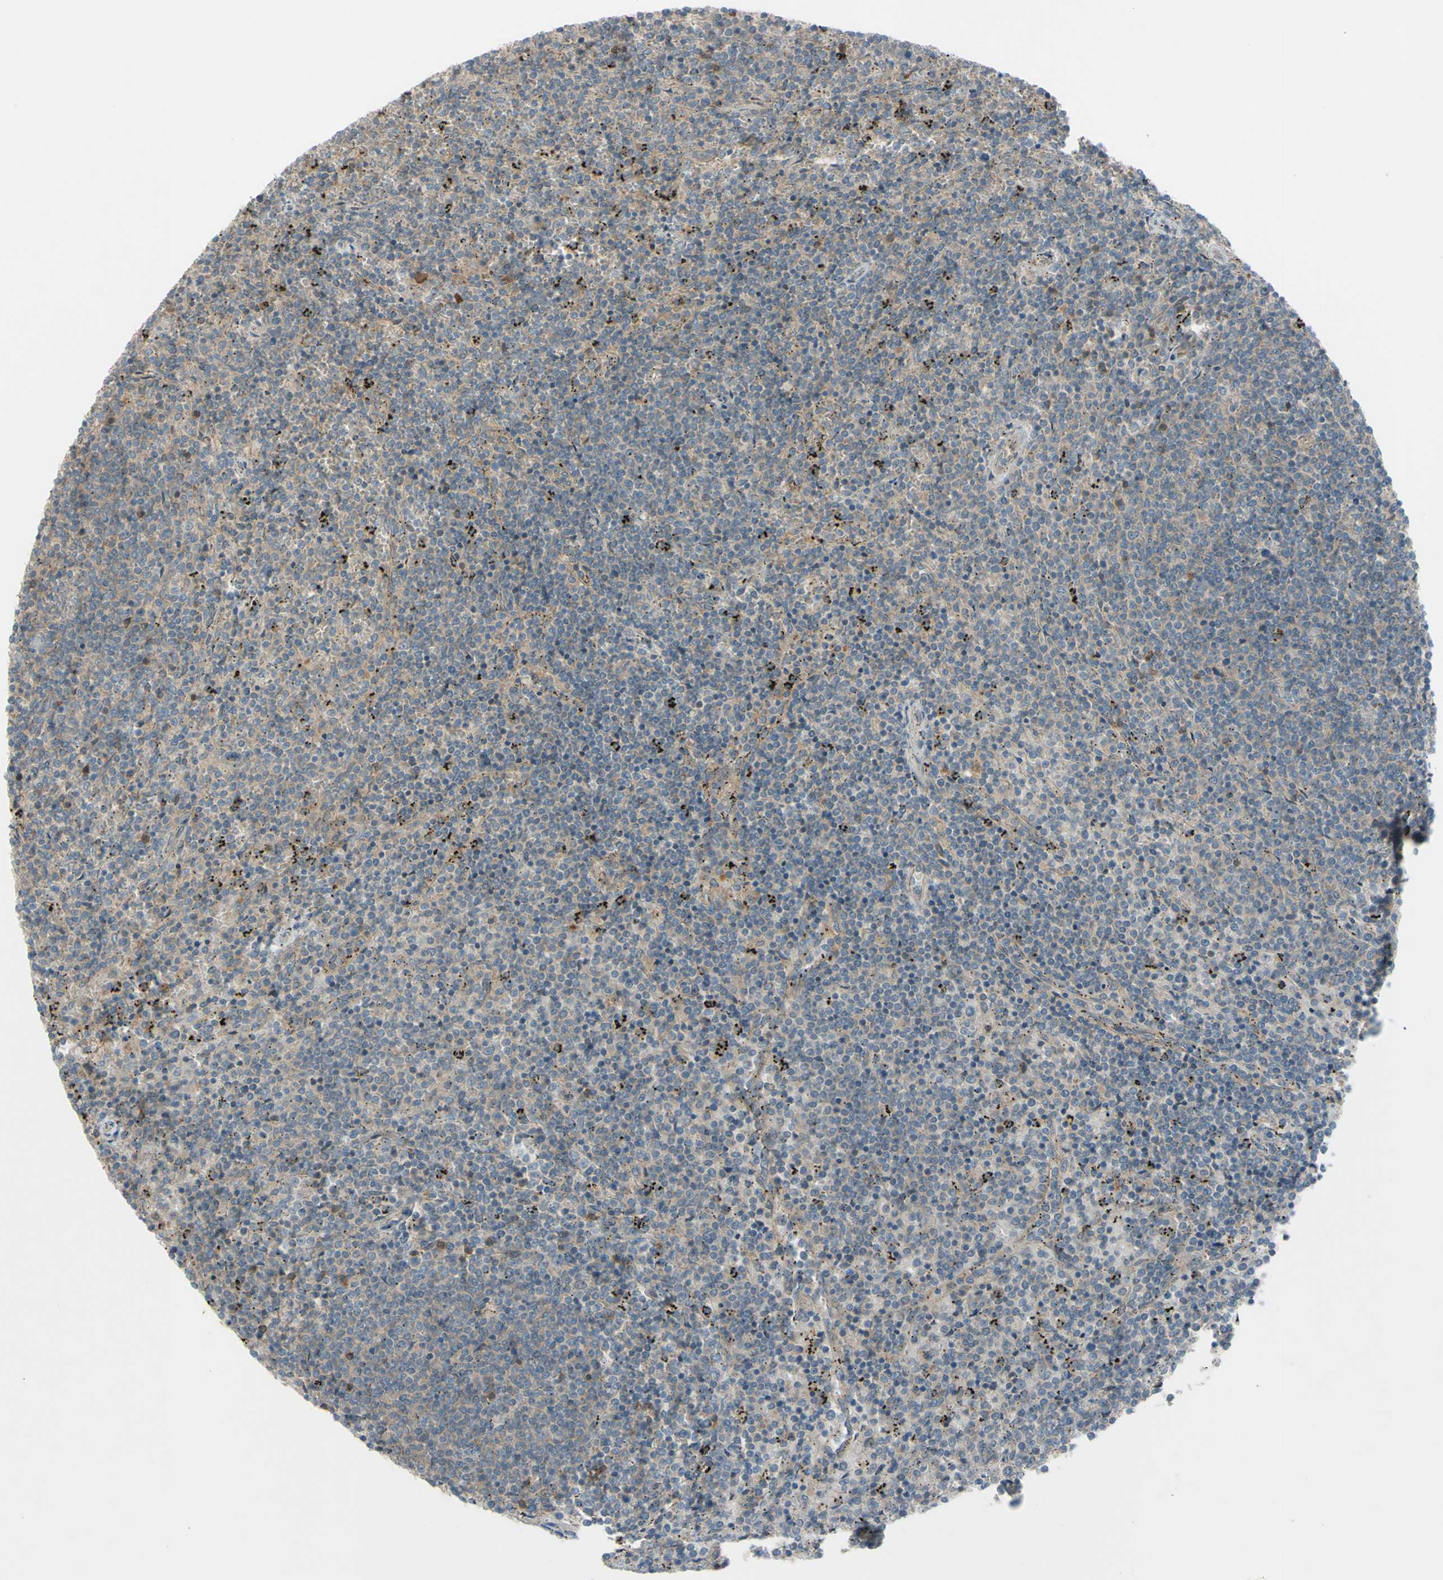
{"staining": {"intensity": "weak", "quantity": ">75%", "location": "cytoplasmic/membranous"}, "tissue": "lymphoma", "cell_type": "Tumor cells", "image_type": "cancer", "snomed": [{"axis": "morphology", "description": "Malignant lymphoma, non-Hodgkin's type, Low grade"}, {"axis": "topography", "description": "Spleen"}], "caption": "Immunohistochemical staining of malignant lymphoma, non-Hodgkin's type (low-grade) demonstrates low levels of weak cytoplasmic/membranous protein expression in approximately >75% of tumor cells.", "gene": "AFP", "patient": {"sex": "female", "age": 50}}